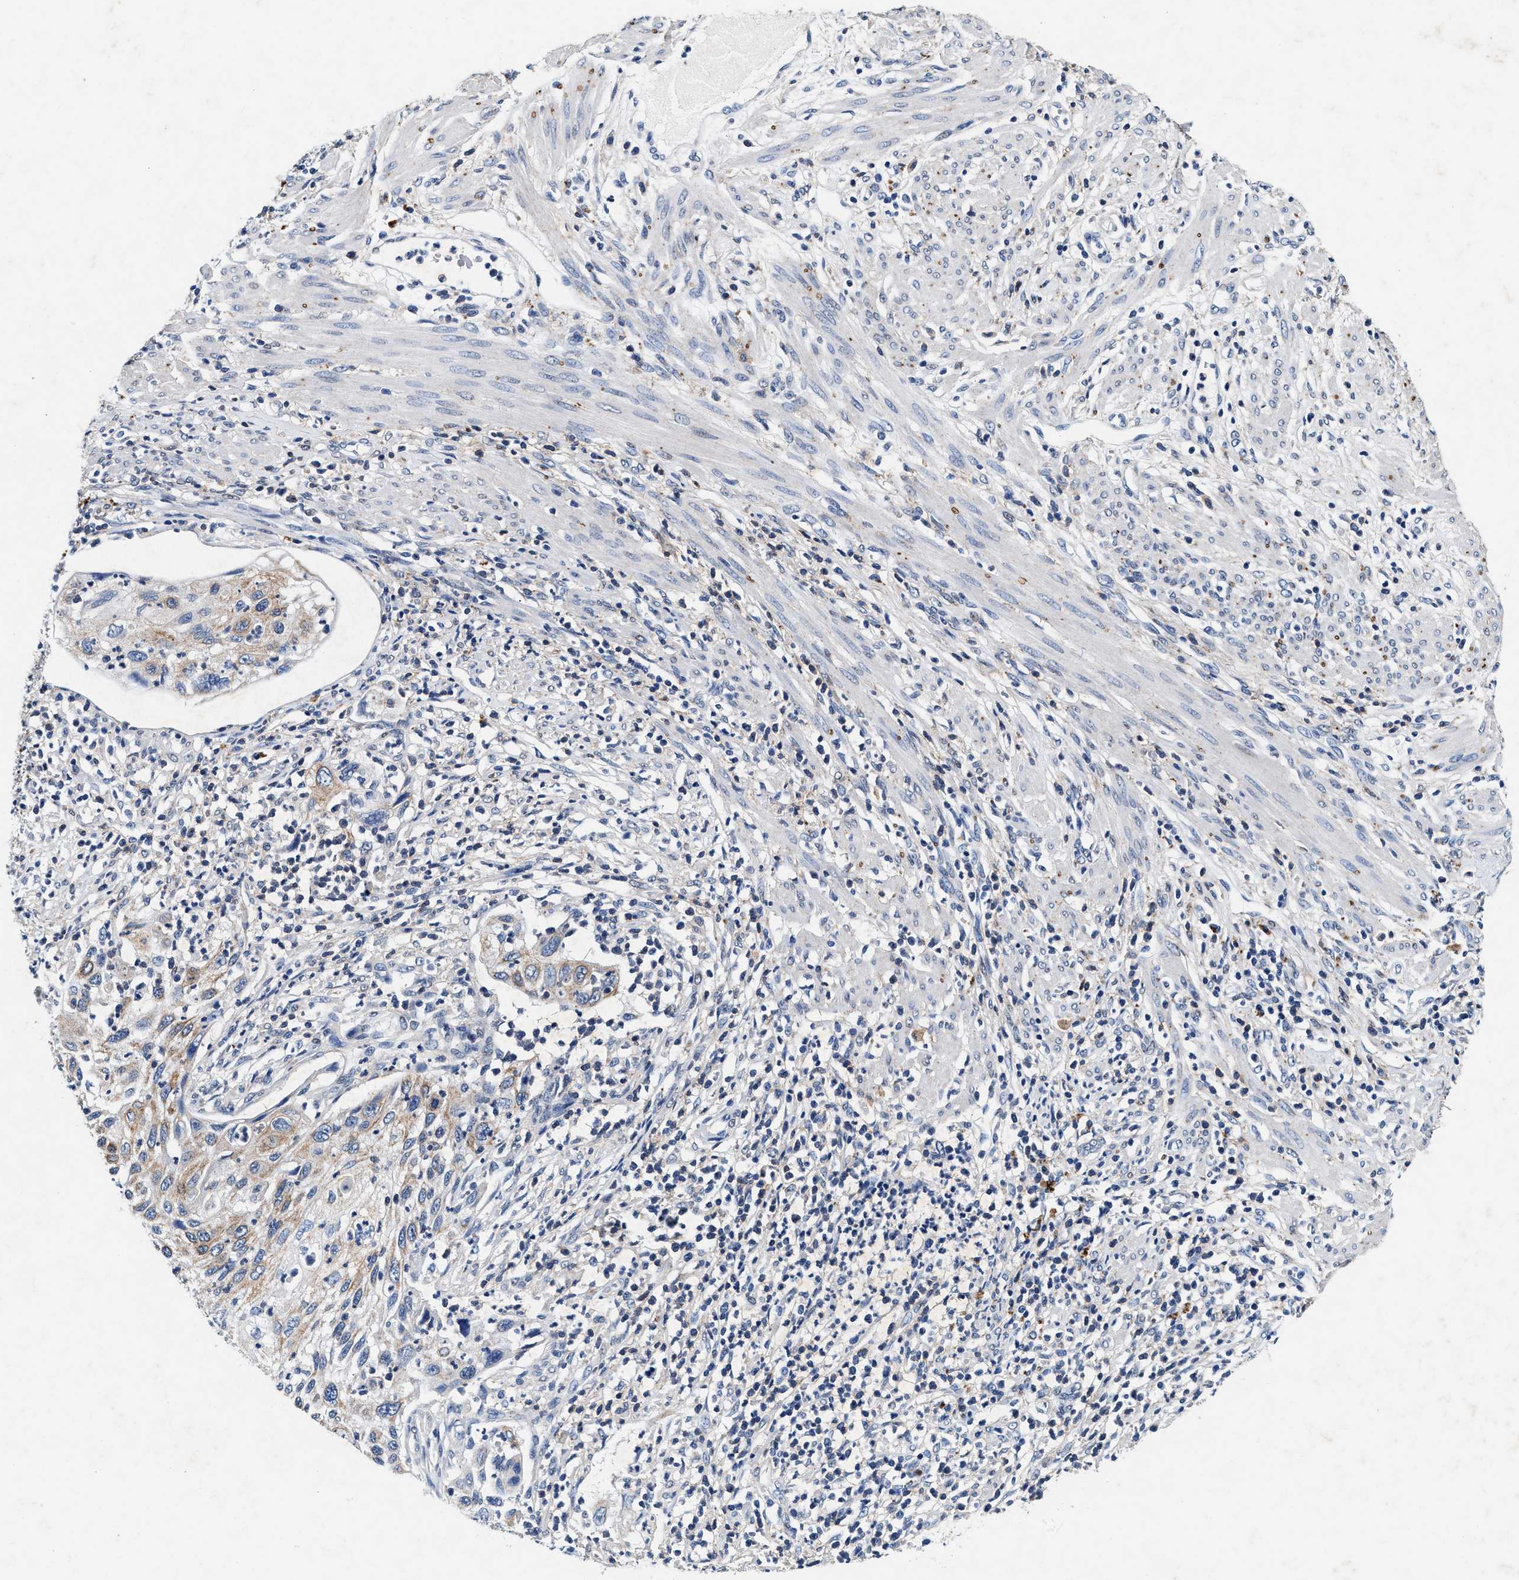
{"staining": {"intensity": "weak", "quantity": "25%-75%", "location": "cytoplasmic/membranous"}, "tissue": "cervical cancer", "cell_type": "Tumor cells", "image_type": "cancer", "snomed": [{"axis": "morphology", "description": "Squamous cell carcinoma, NOS"}, {"axis": "topography", "description": "Cervix"}], "caption": "Protein expression analysis of human cervical cancer reveals weak cytoplasmic/membranous positivity in about 25%-75% of tumor cells.", "gene": "SLC8A1", "patient": {"sex": "female", "age": 70}}